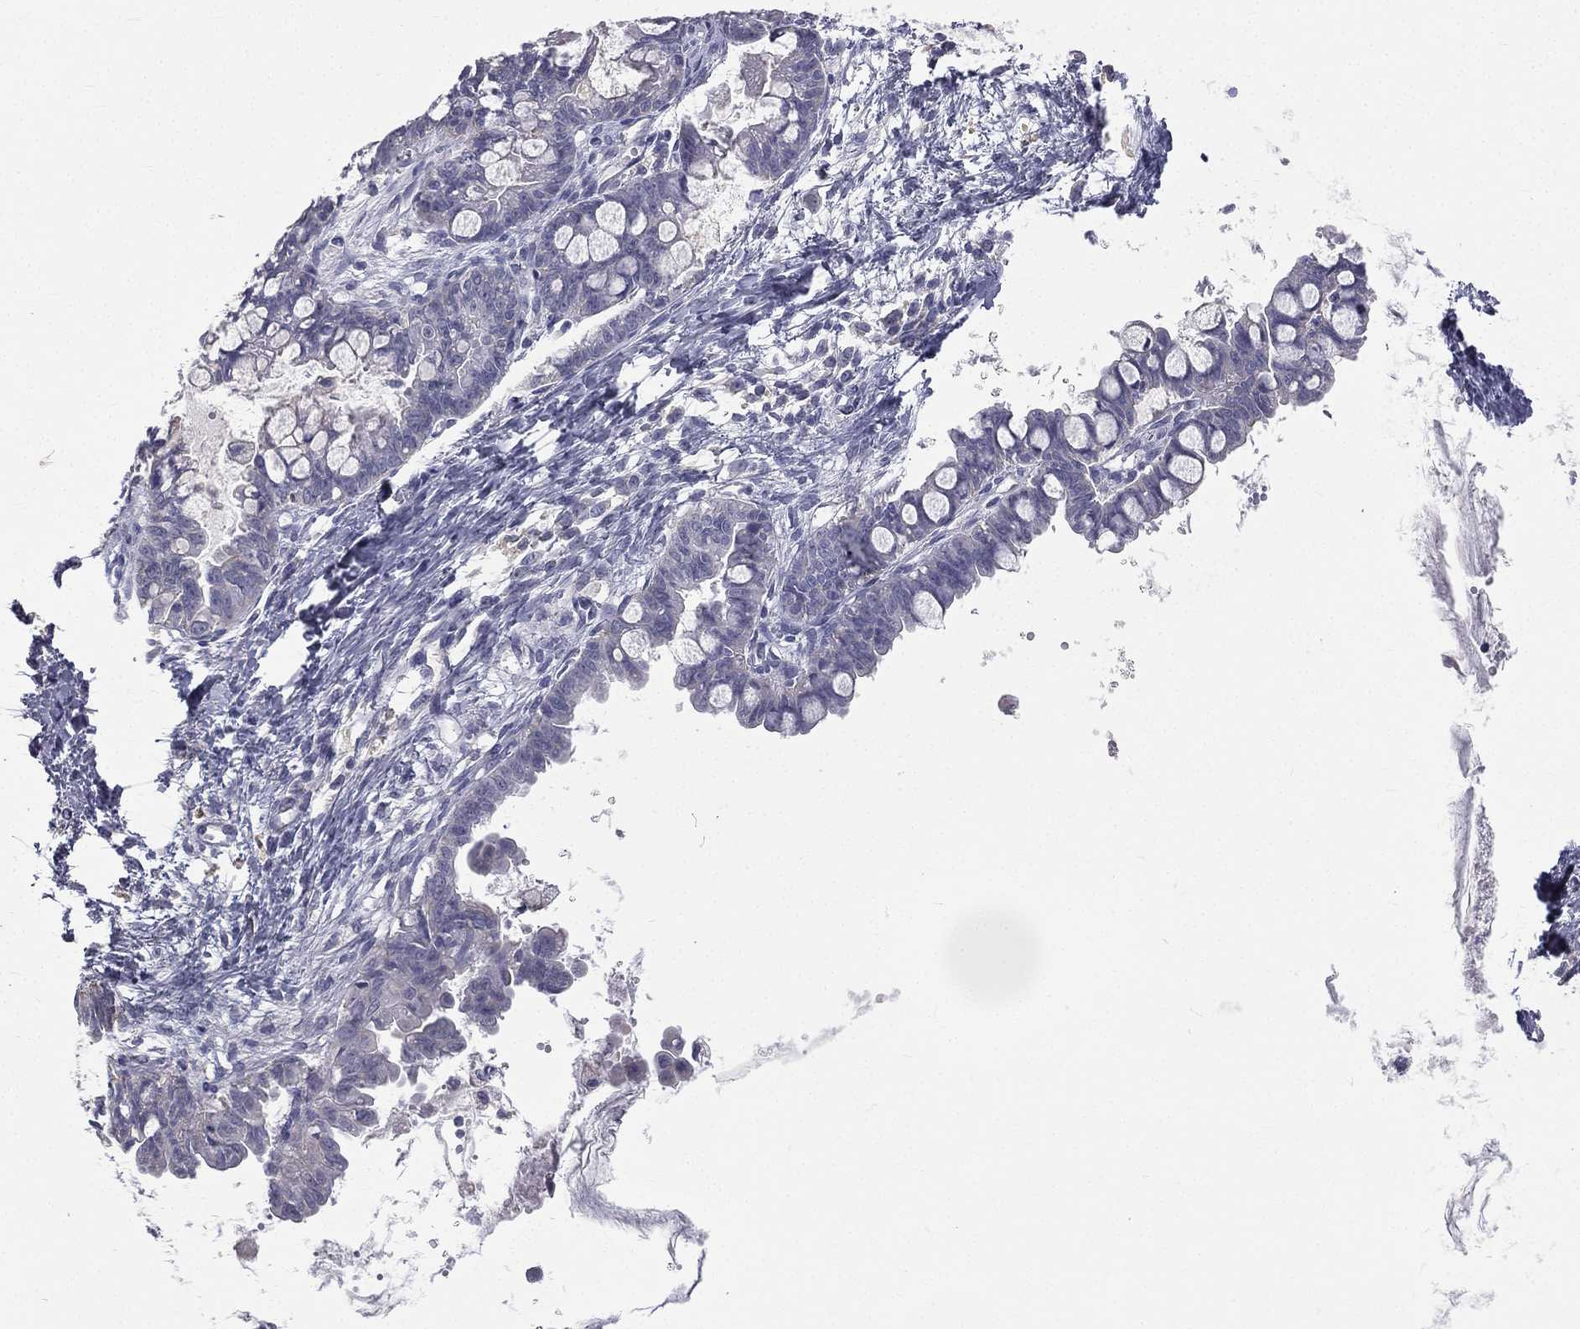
{"staining": {"intensity": "negative", "quantity": "none", "location": "none"}, "tissue": "ovarian cancer", "cell_type": "Tumor cells", "image_type": "cancer", "snomed": [{"axis": "morphology", "description": "Cystadenocarcinoma, mucinous, NOS"}, {"axis": "topography", "description": "Ovary"}], "caption": "The photomicrograph displays no significant positivity in tumor cells of ovarian mucinous cystadenocarcinoma.", "gene": "MUC13", "patient": {"sex": "female", "age": 63}}